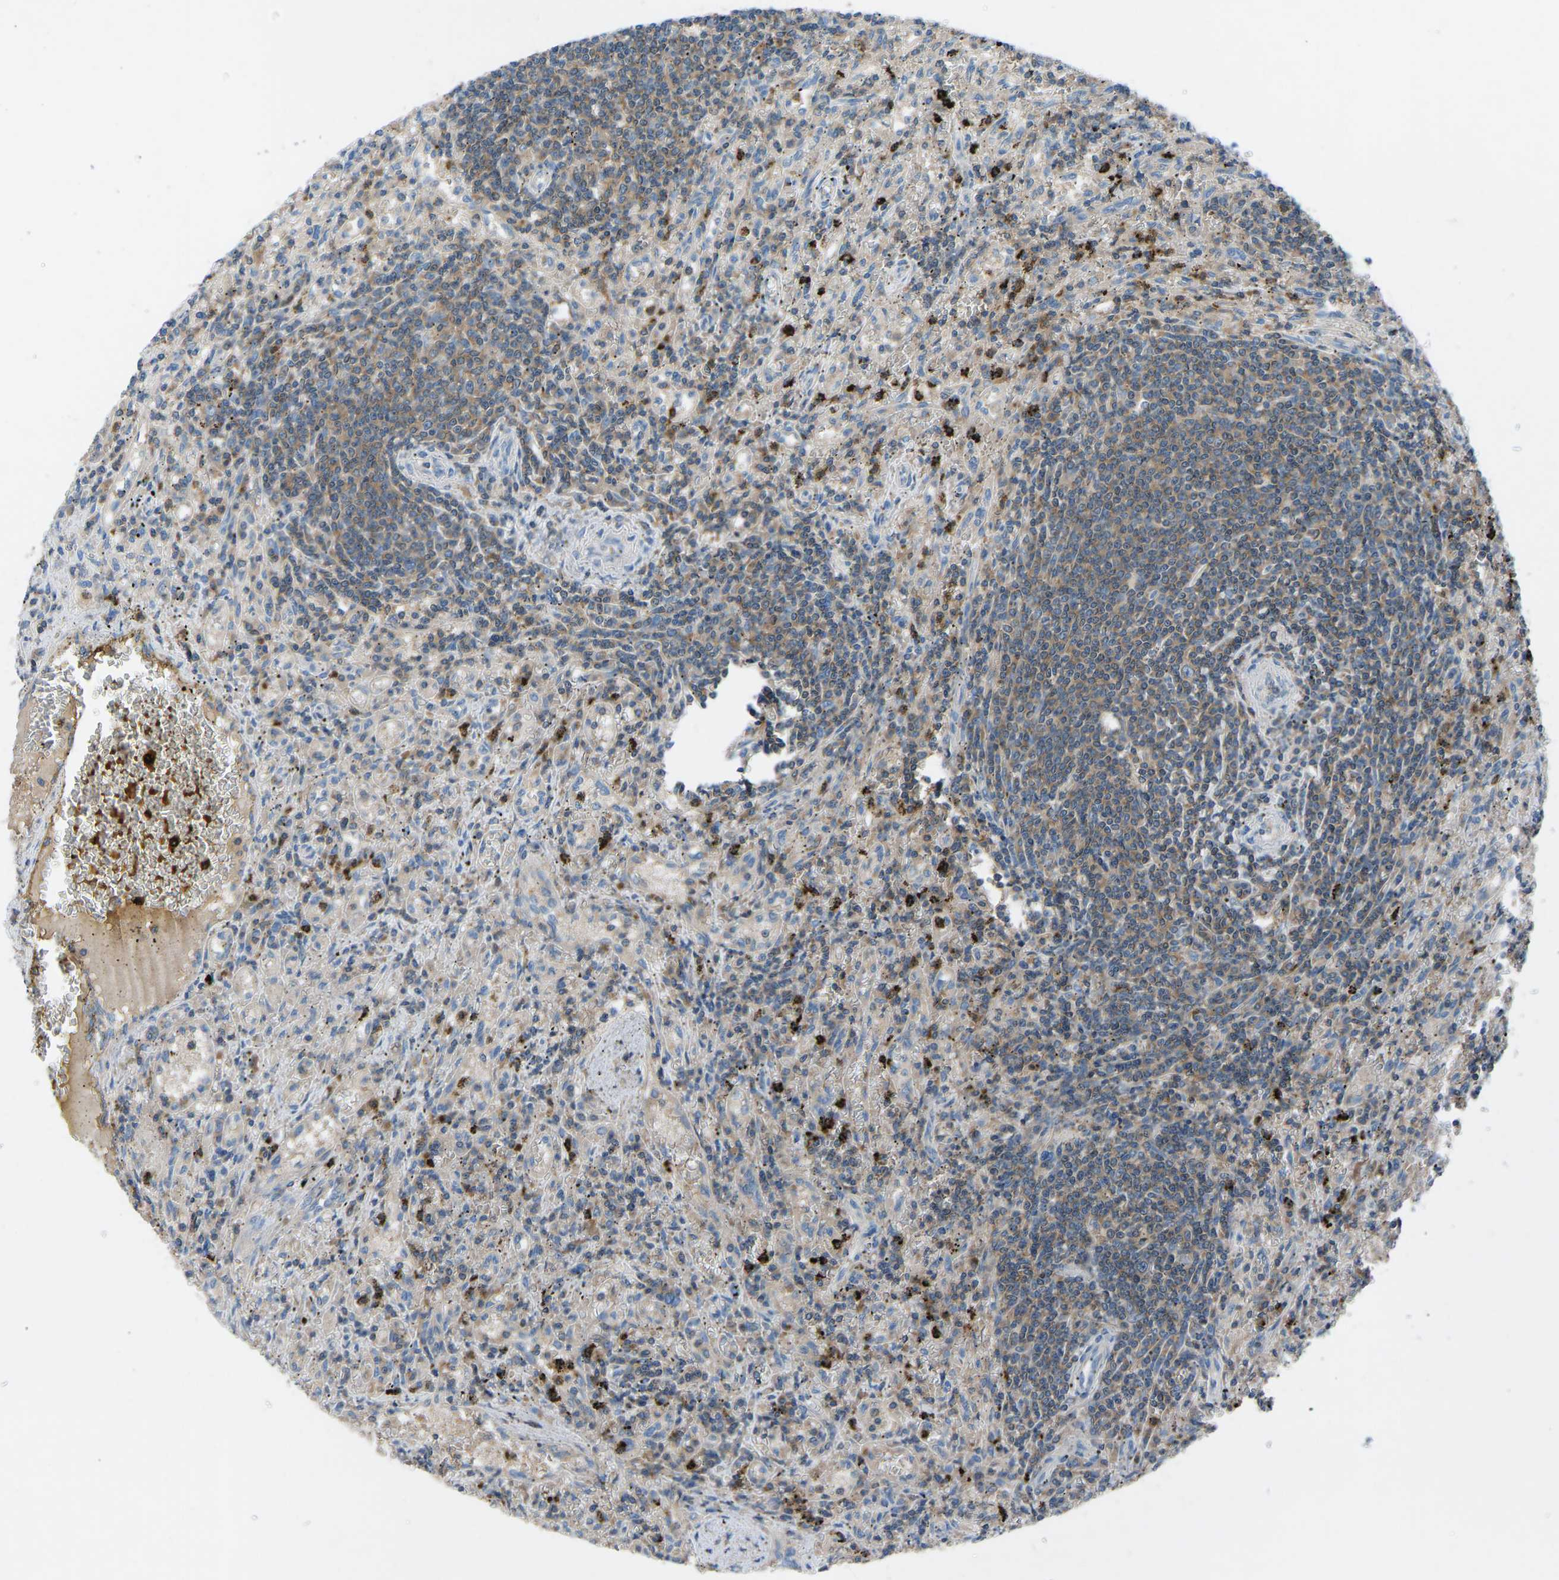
{"staining": {"intensity": "weak", "quantity": "25%-75%", "location": "cytoplasmic/membranous"}, "tissue": "lymphoma", "cell_type": "Tumor cells", "image_type": "cancer", "snomed": [{"axis": "morphology", "description": "Malignant lymphoma, non-Hodgkin's type, Low grade"}, {"axis": "topography", "description": "Spleen"}], "caption": "Immunohistochemical staining of low-grade malignant lymphoma, non-Hodgkin's type displays low levels of weak cytoplasmic/membranous positivity in about 25%-75% of tumor cells.", "gene": "GRK6", "patient": {"sex": "male", "age": 76}}